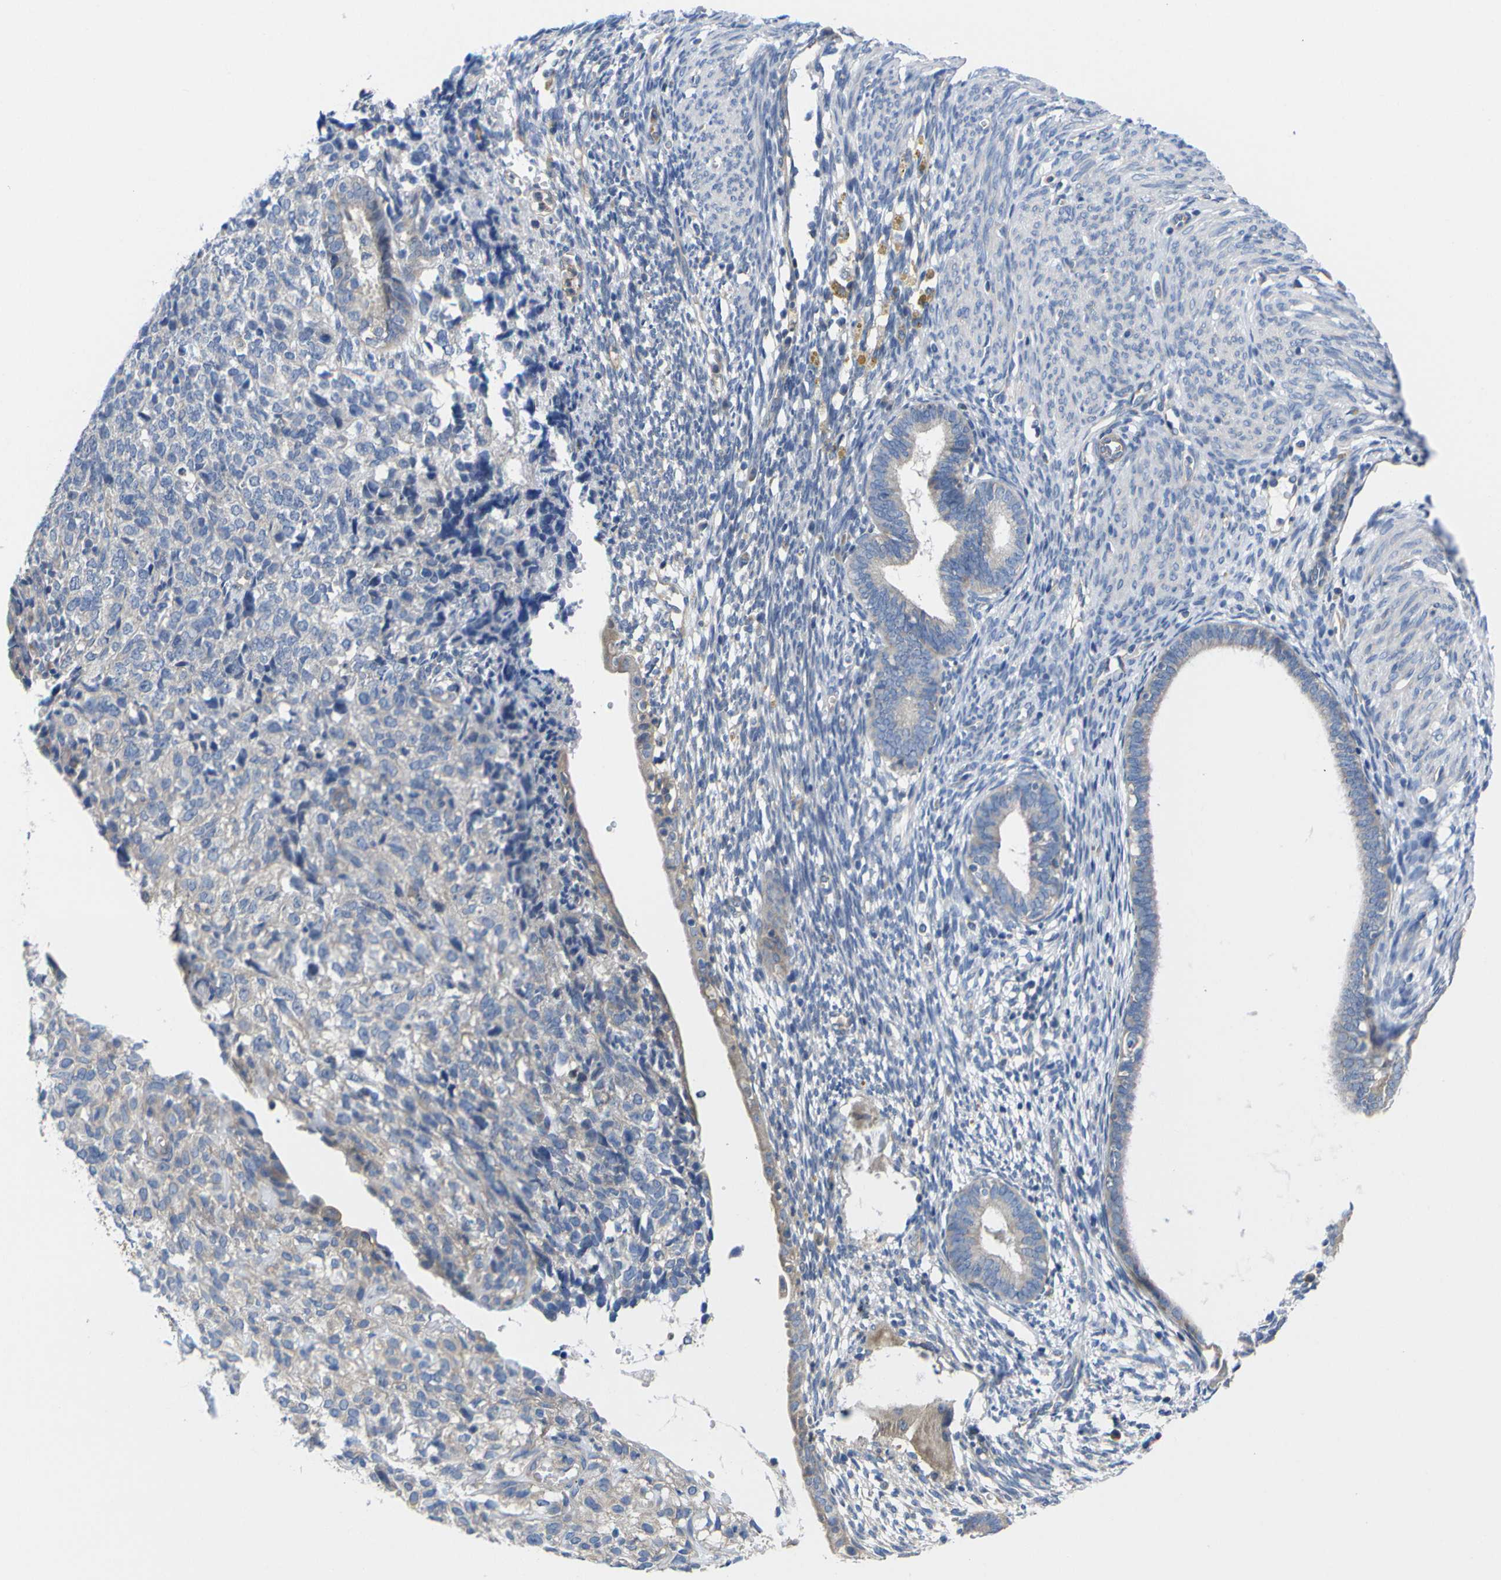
{"staining": {"intensity": "weak", "quantity": "<25%", "location": "cytoplasmic/membranous"}, "tissue": "endometrium", "cell_type": "Cells in endometrial stroma", "image_type": "normal", "snomed": [{"axis": "morphology", "description": "Normal tissue, NOS"}, {"axis": "morphology", "description": "Adenocarcinoma, NOS"}, {"axis": "topography", "description": "Endometrium"}, {"axis": "topography", "description": "Ovary"}], "caption": "This is a image of IHC staining of unremarkable endometrium, which shows no expression in cells in endometrial stroma.", "gene": "USH1C", "patient": {"sex": "female", "age": 68}}